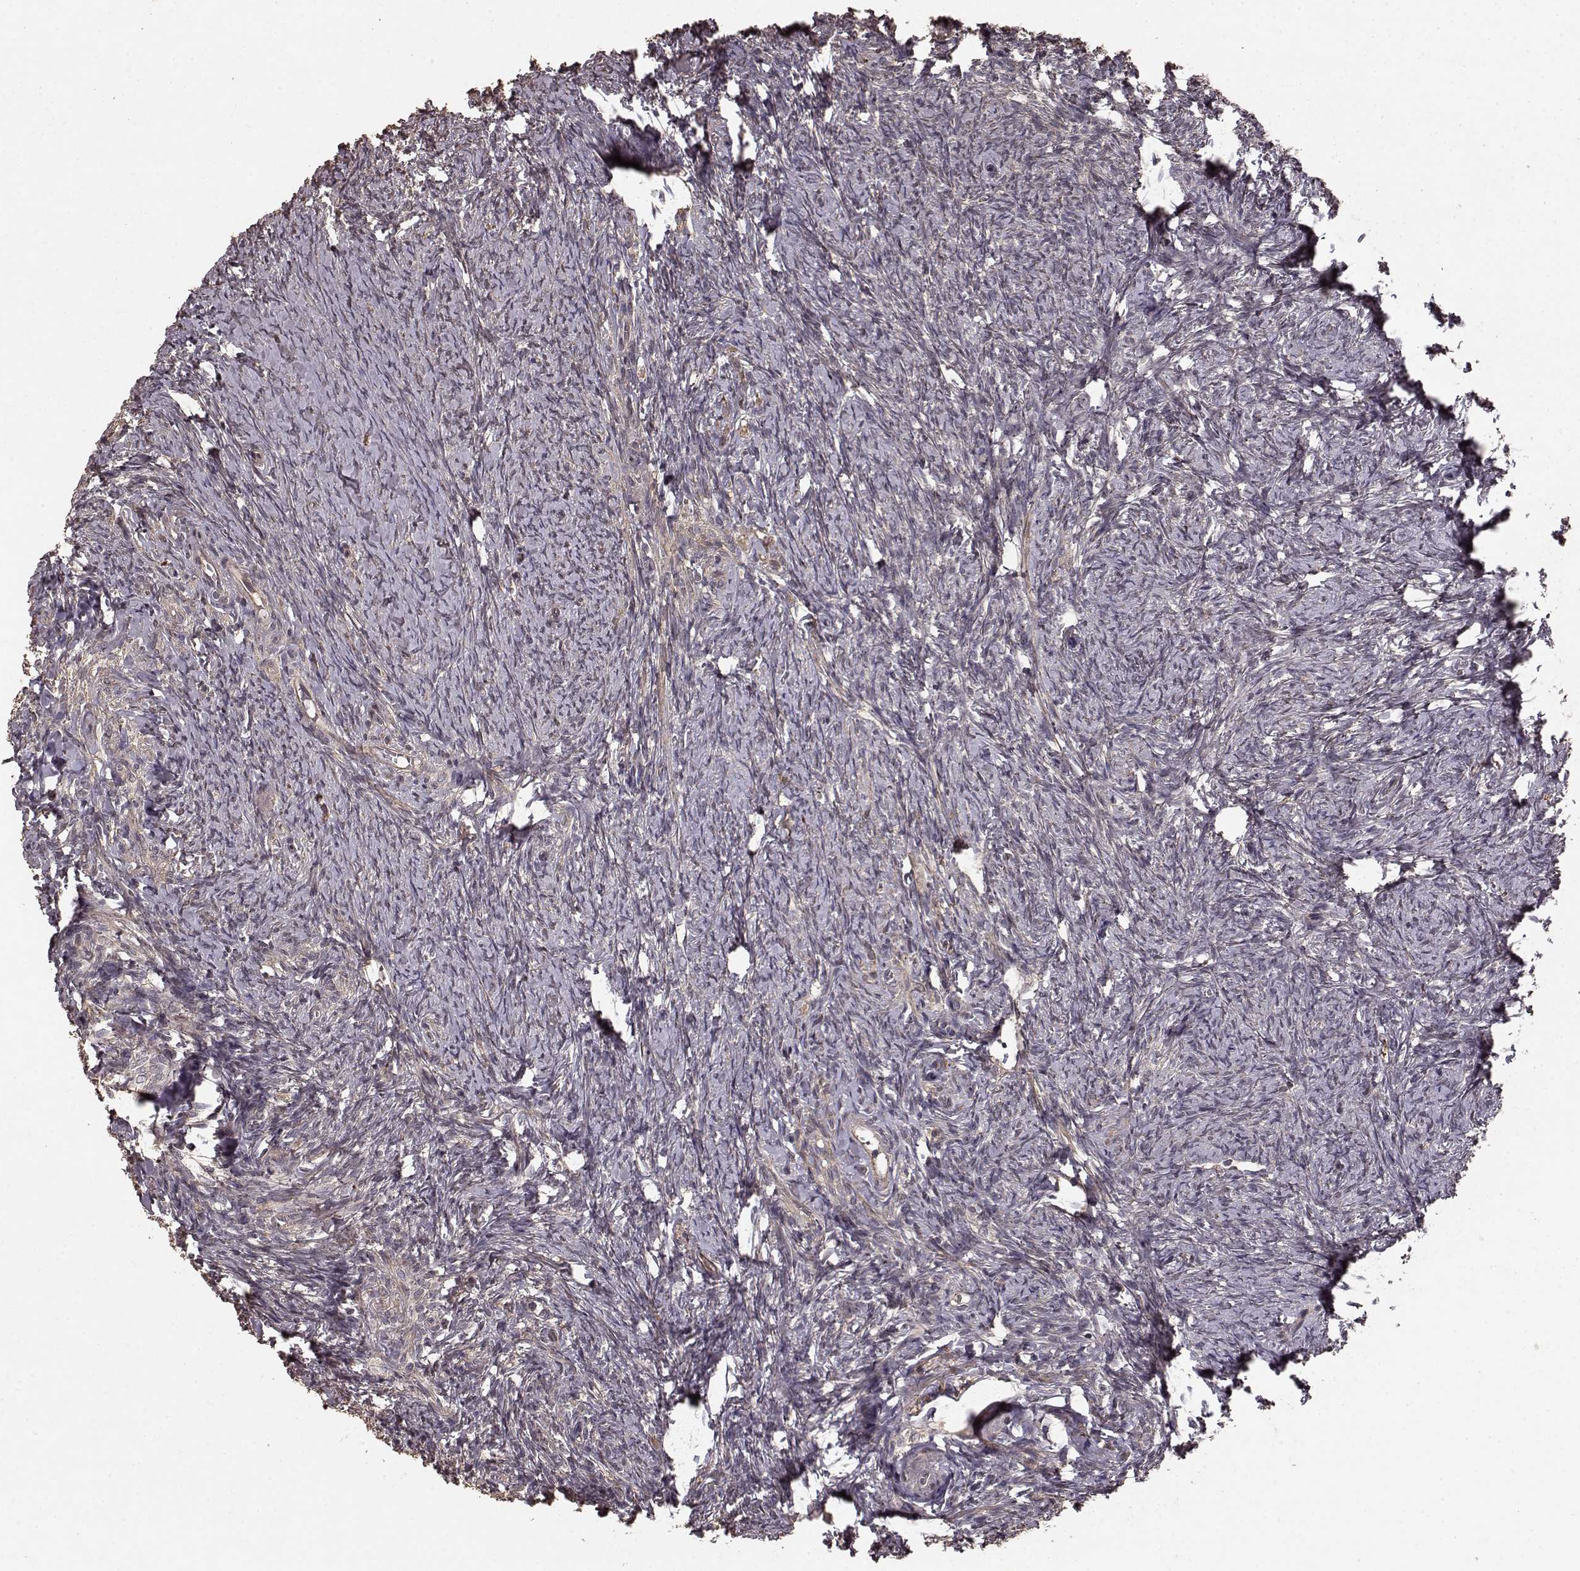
{"staining": {"intensity": "weak", "quantity": "25%-75%", "location": "cytoplasmic/membranous"}, "tissue": "ovary", "cell_type": "Ovarian stroma cells", "image_type": "normal", "snomed": [{"axis": "morphology", "description": "Normal tissue, NOS"}, {"axis": "topography", "description": "Ovary"}], "caption": "Ovarian stroma cells demonstrate weak cytoplasmic/membranous positivity in approximately 25%-75% of cells in unremarkable ovary.", "gene": "USP15", "patient": {"sex": "female", "age": 72}}